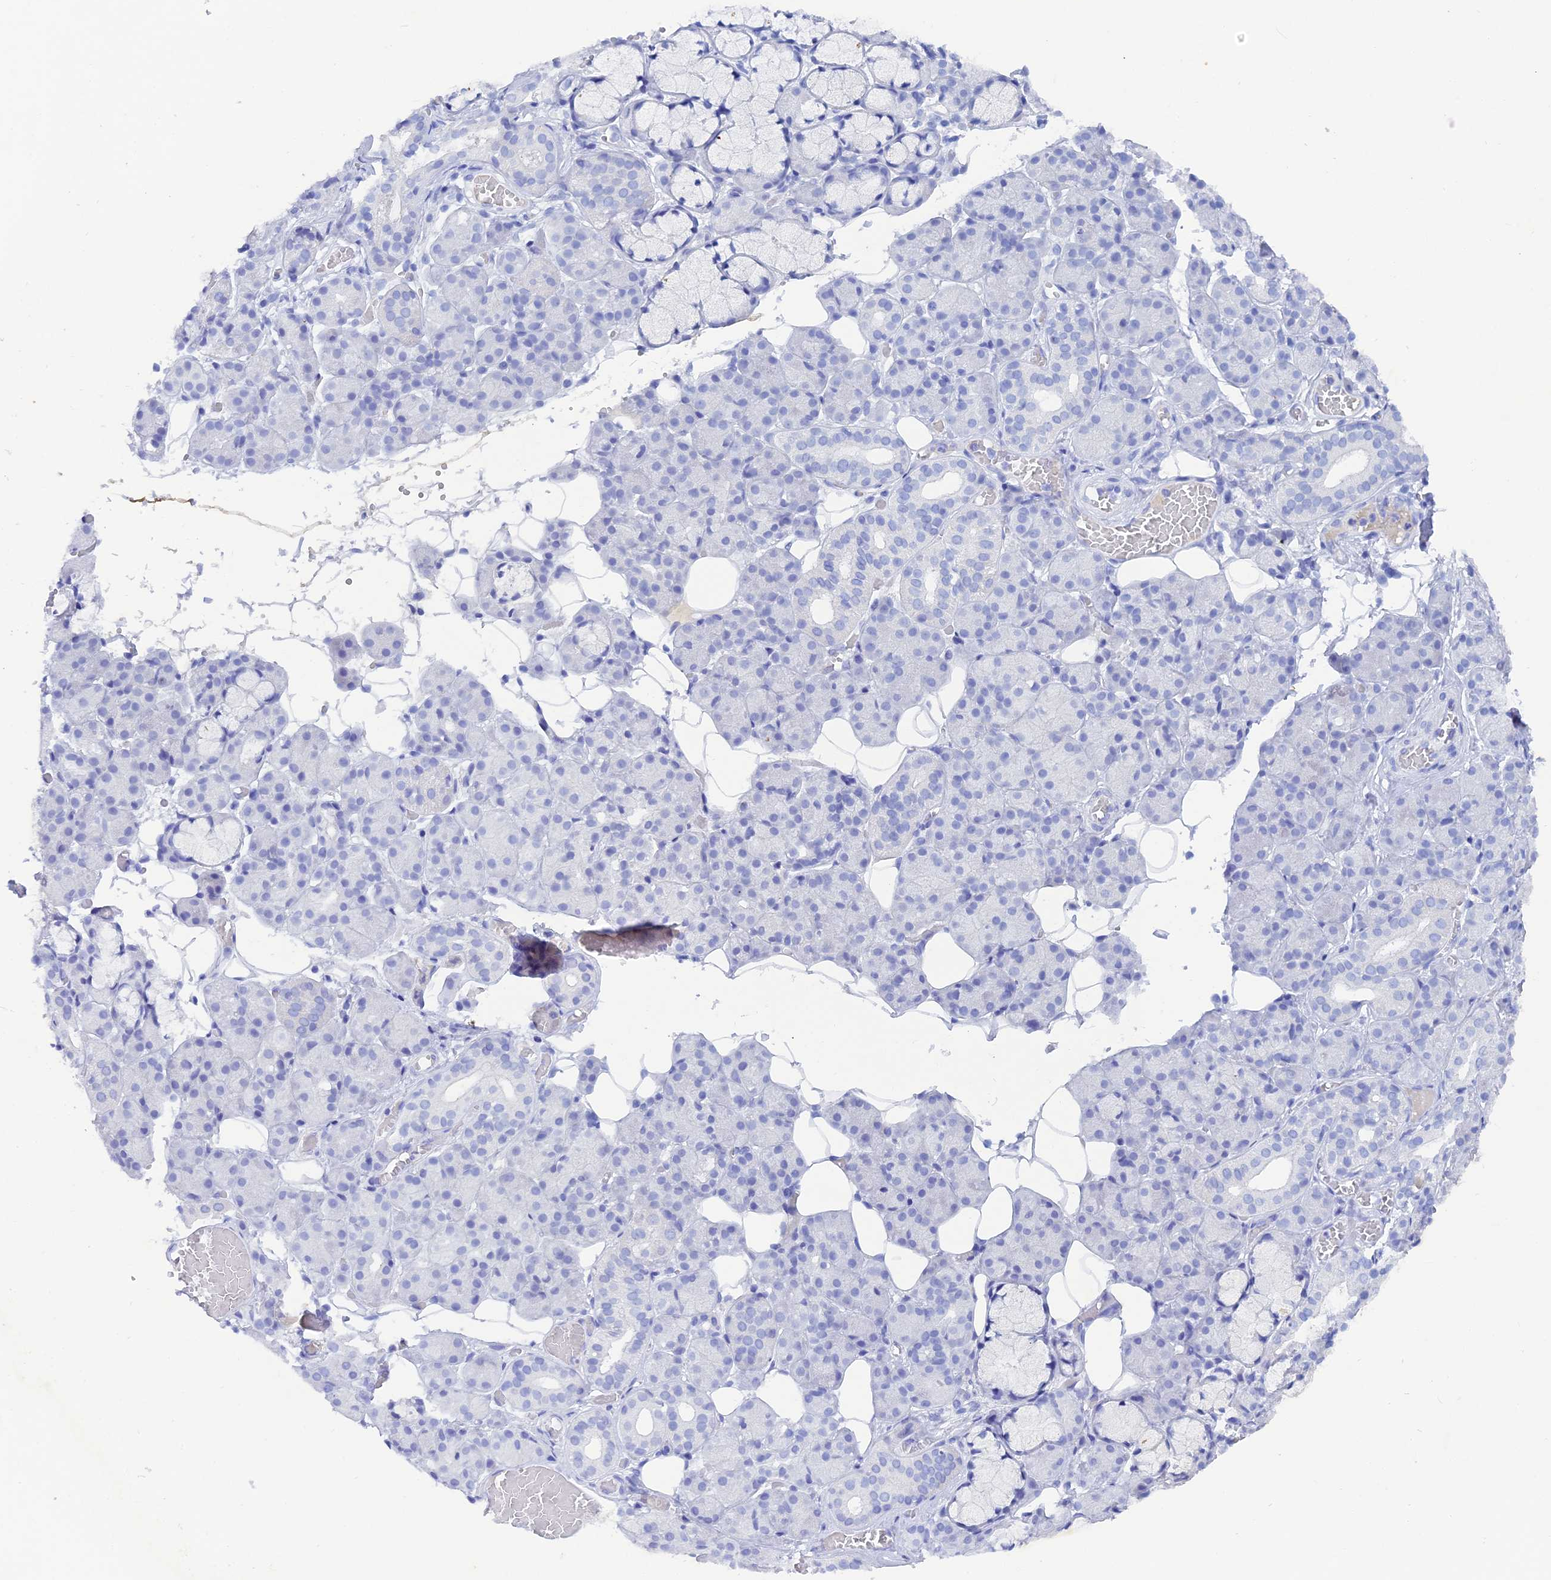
{"staining": {"intensity": "negative", "quantity": "none", "location": "none"}, "tissue": "salivary gland", "cell_type": "Glandular cells", "image_type": "normal", "snomed": [{"axis": "morphology", "description": "Normal tissue, NOS"}, {"axis": "topography", "description": "Salivary gland"}], "caption": "This is an immunohistochemistry micrograph of normal human salivary gland. There is no expression in glandular cells.", "gene": "REG1A", "patient": {"sex": "male", "age": 63}}